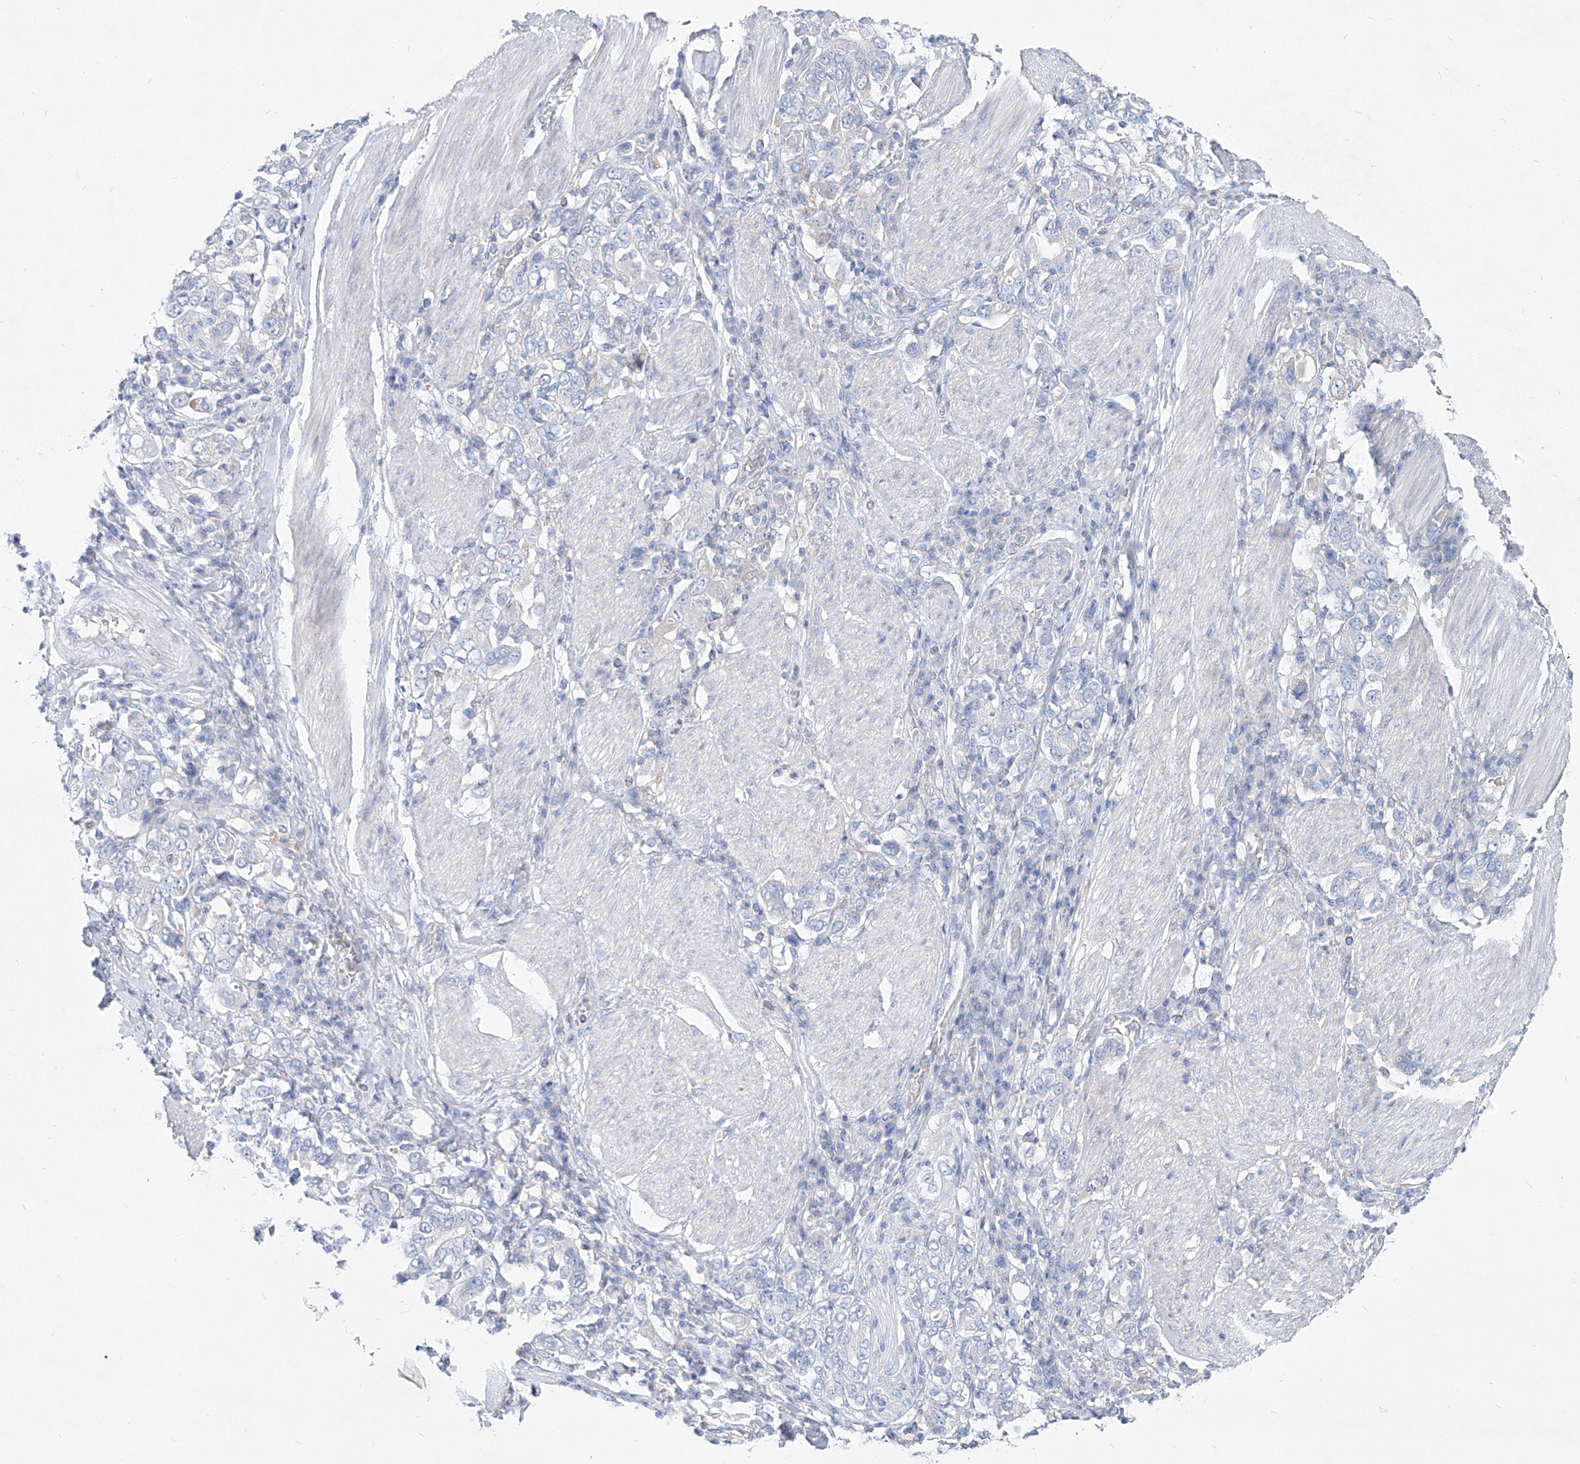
{"staining": {"intensity": "negative", "quantity": "none", "location": "none"}, "tissue": "stomach cancer", "cell_type": "Tumor cells", "image_type": "cancer", "snomed": [{"axis": "morphology", "description": "Adenocarcinoma, NOS"}, {"axis": "topography", "description": "Stomach, upper"}], "caption": "DAB (3,3'-diaminobenzidine) immunohistochemical staining of human stomach cancer displays no significant expression in tumor cells.", "gene": "UFL1", "patient": {"sex": "male", "age": 62}}